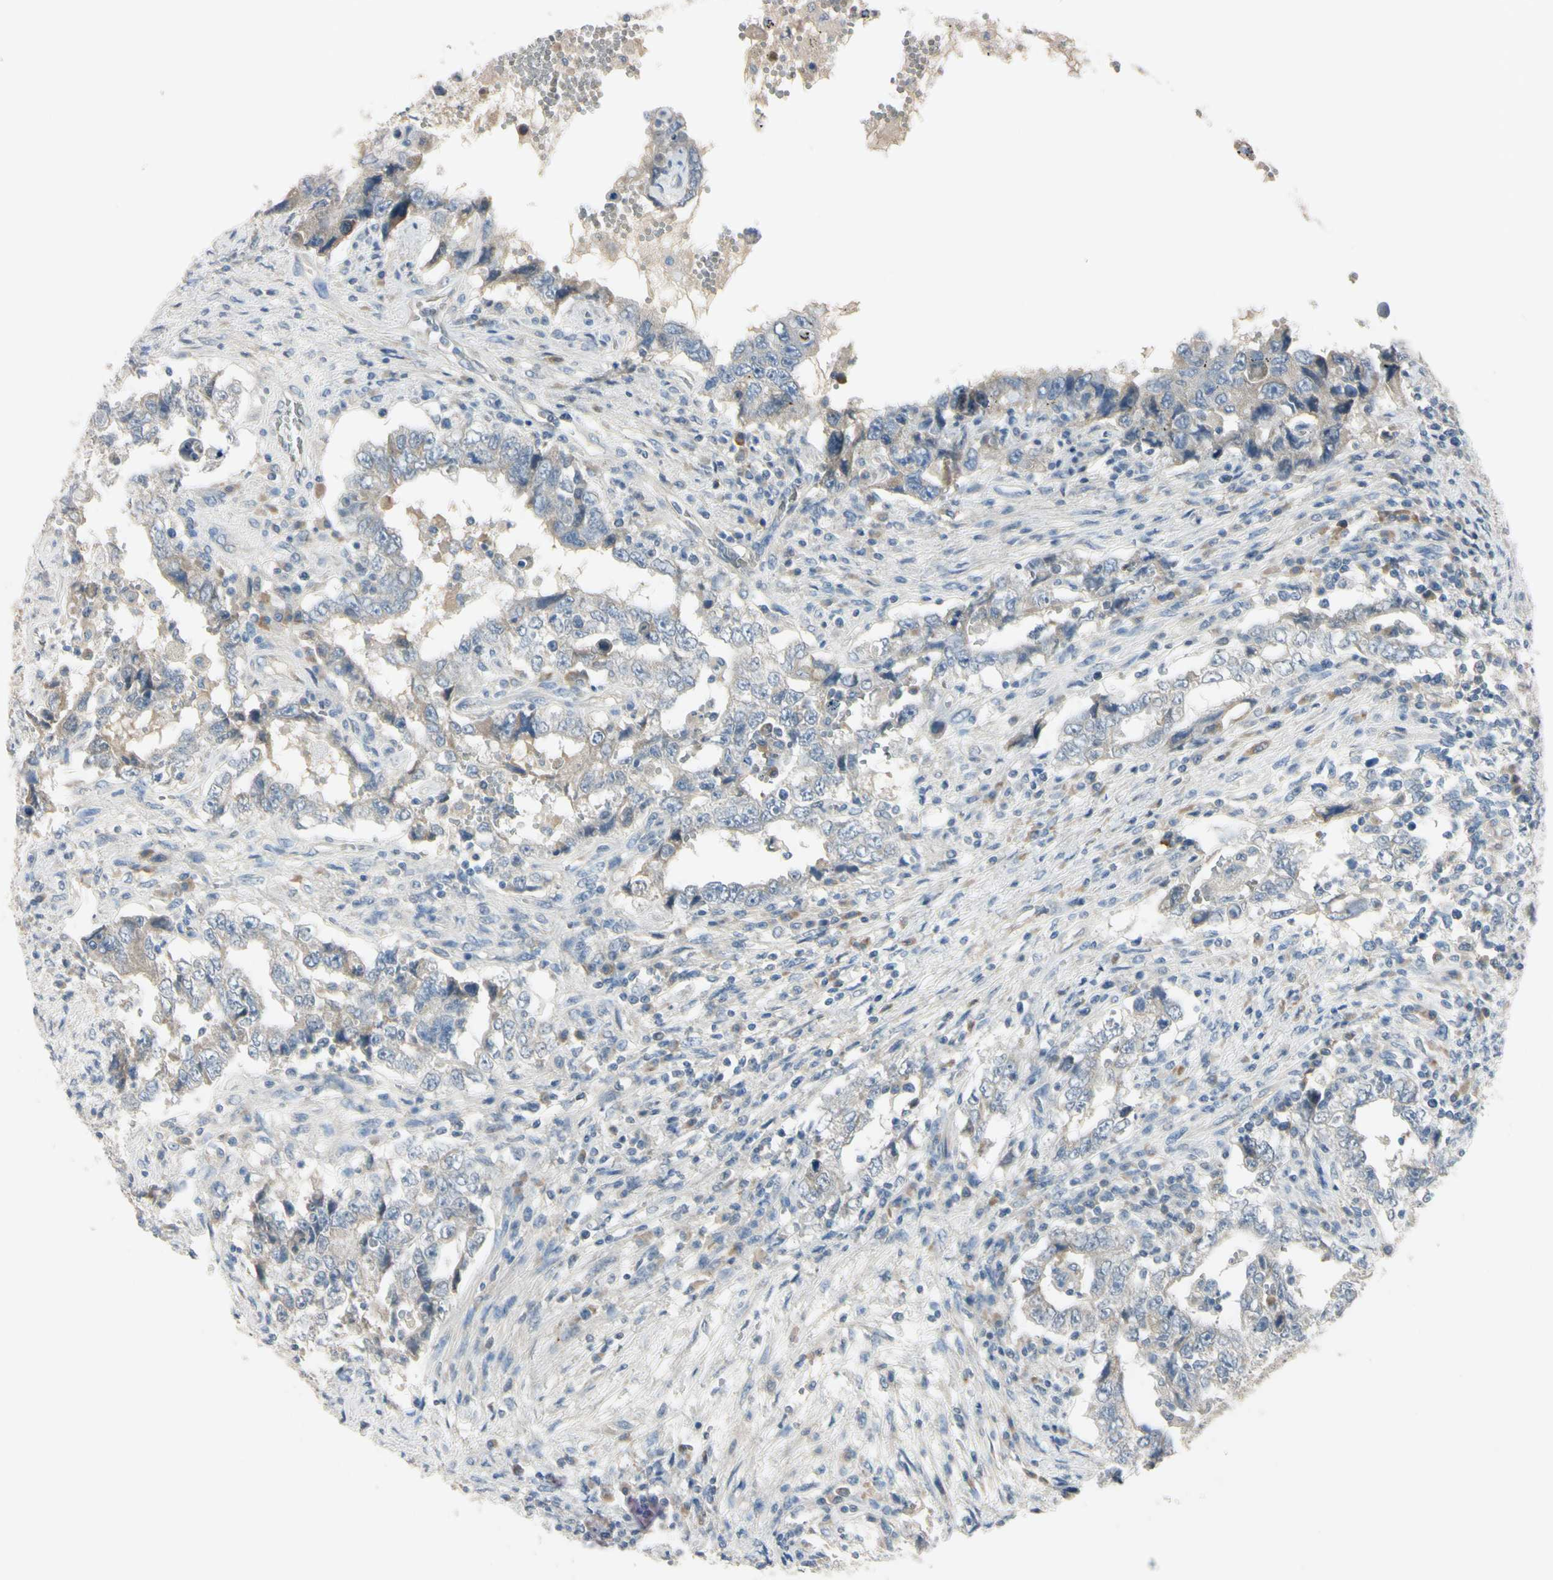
{"staining": {"intensity": "negative", "quantity": "none", "location": "none"}, "tissue": "testis cancer", "cell_type": "Tumor cells", "image_type": "cancer", "snomed": [{"axis": "morphology", "description": "Carcinoma, Embryonal, NOS"}, {"axis": "topography", "description": "Testis"}], "caption": "This micrograph is of testis cancer stained with immunohistochemistry (IHC) to label a protein in brown with the nuclei are counter-stained blue. There is no staining in tumor cells.", "gene": "AATK", "patient": {"sex": "male", "age": 26}}